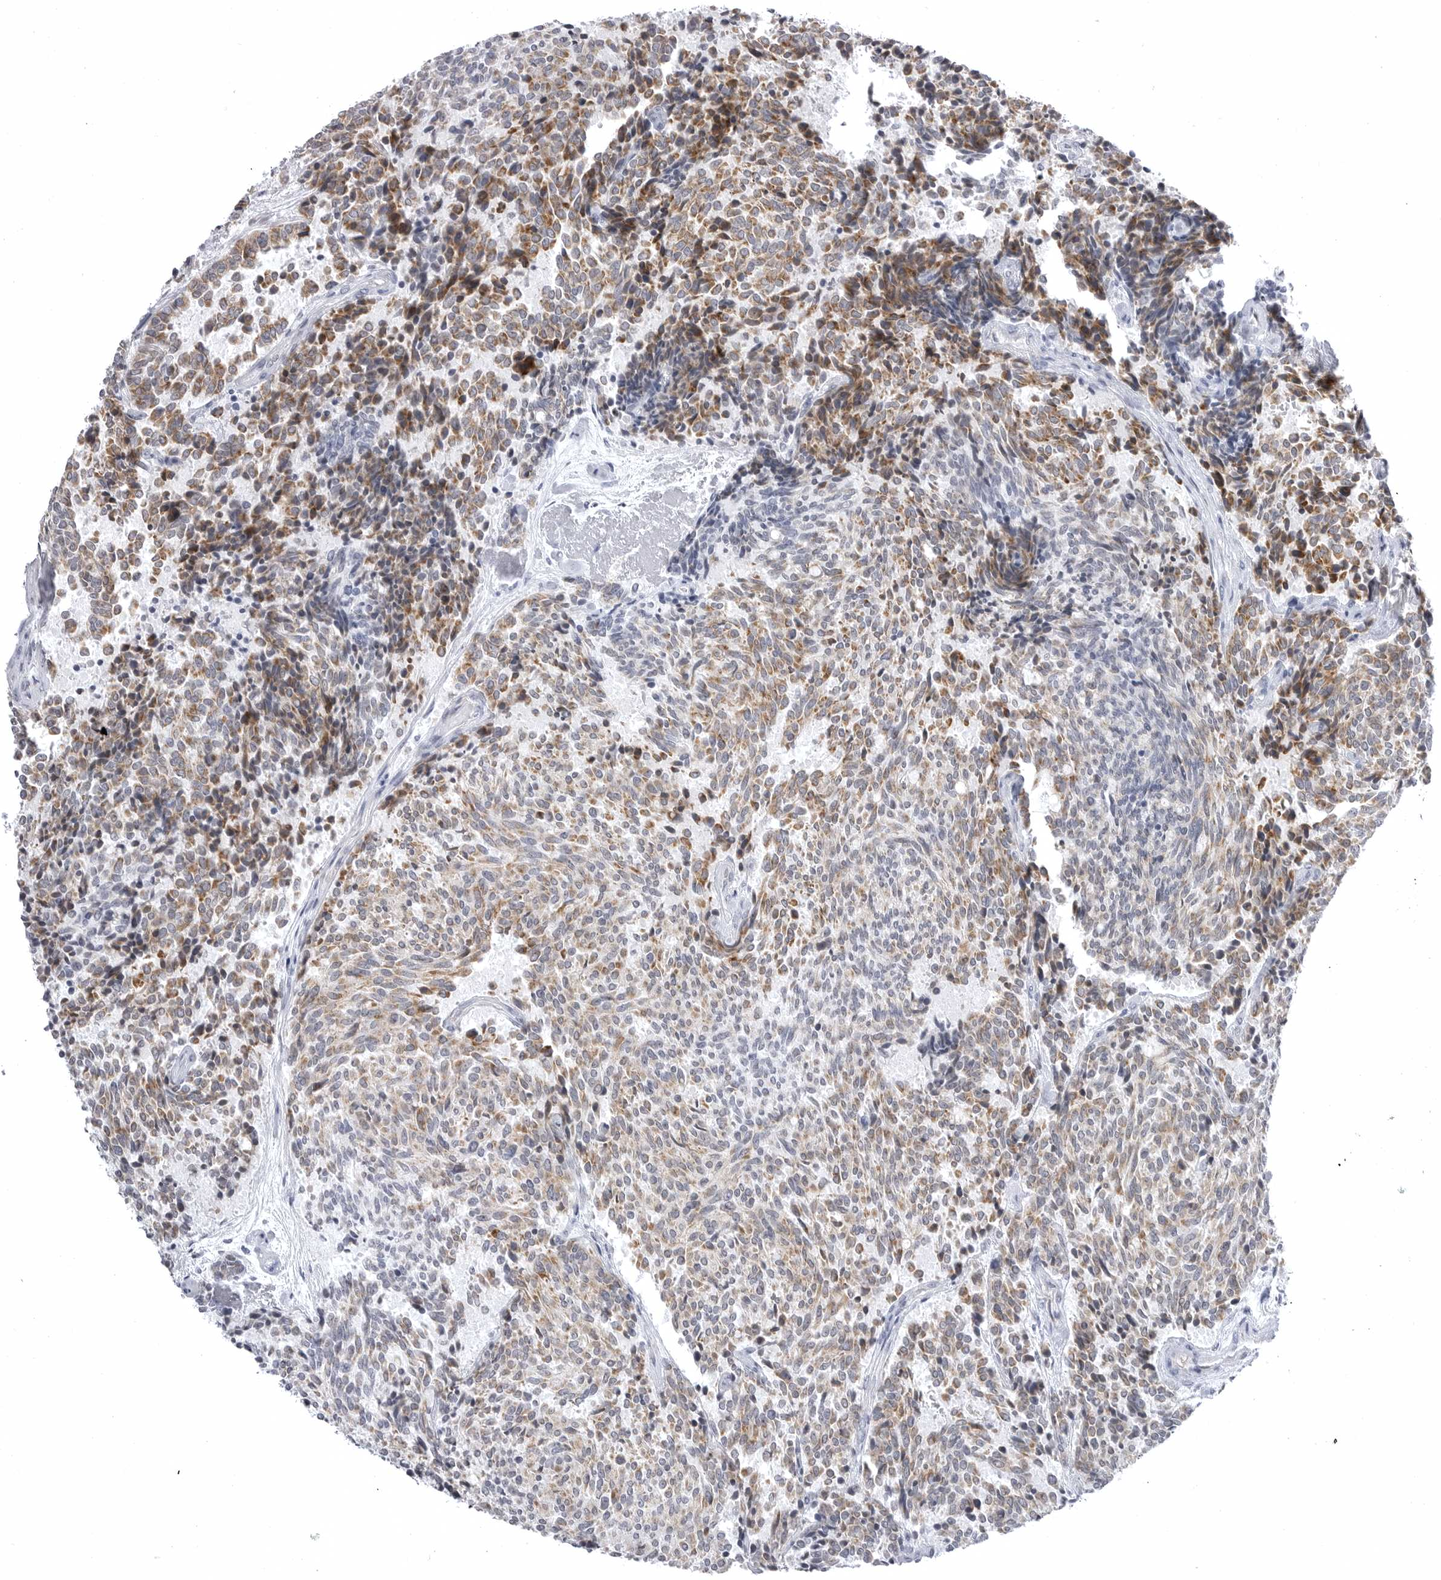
{"staining": {"intensity": "moderate", "quantity": ">75%", "location": "cytoplasmic/membranous"}, "tissue": "carcinoid", "cell_type": "Tumor cells", "image_type": "cancer", "snomed": [{"axis": "morphology", "description": "Carcinoid, malignant, NOS"}, {"axis": "topography", "description": "Pancreas"}], "caption": "Immunohistochemistry of human carcinoid (malignant) shows medium levels of moderate cytoplasmic/membranous positivity in about >75% of tumor cells.", "gene": "TUFM", "patient": {"sex": "female", "age": 54}}